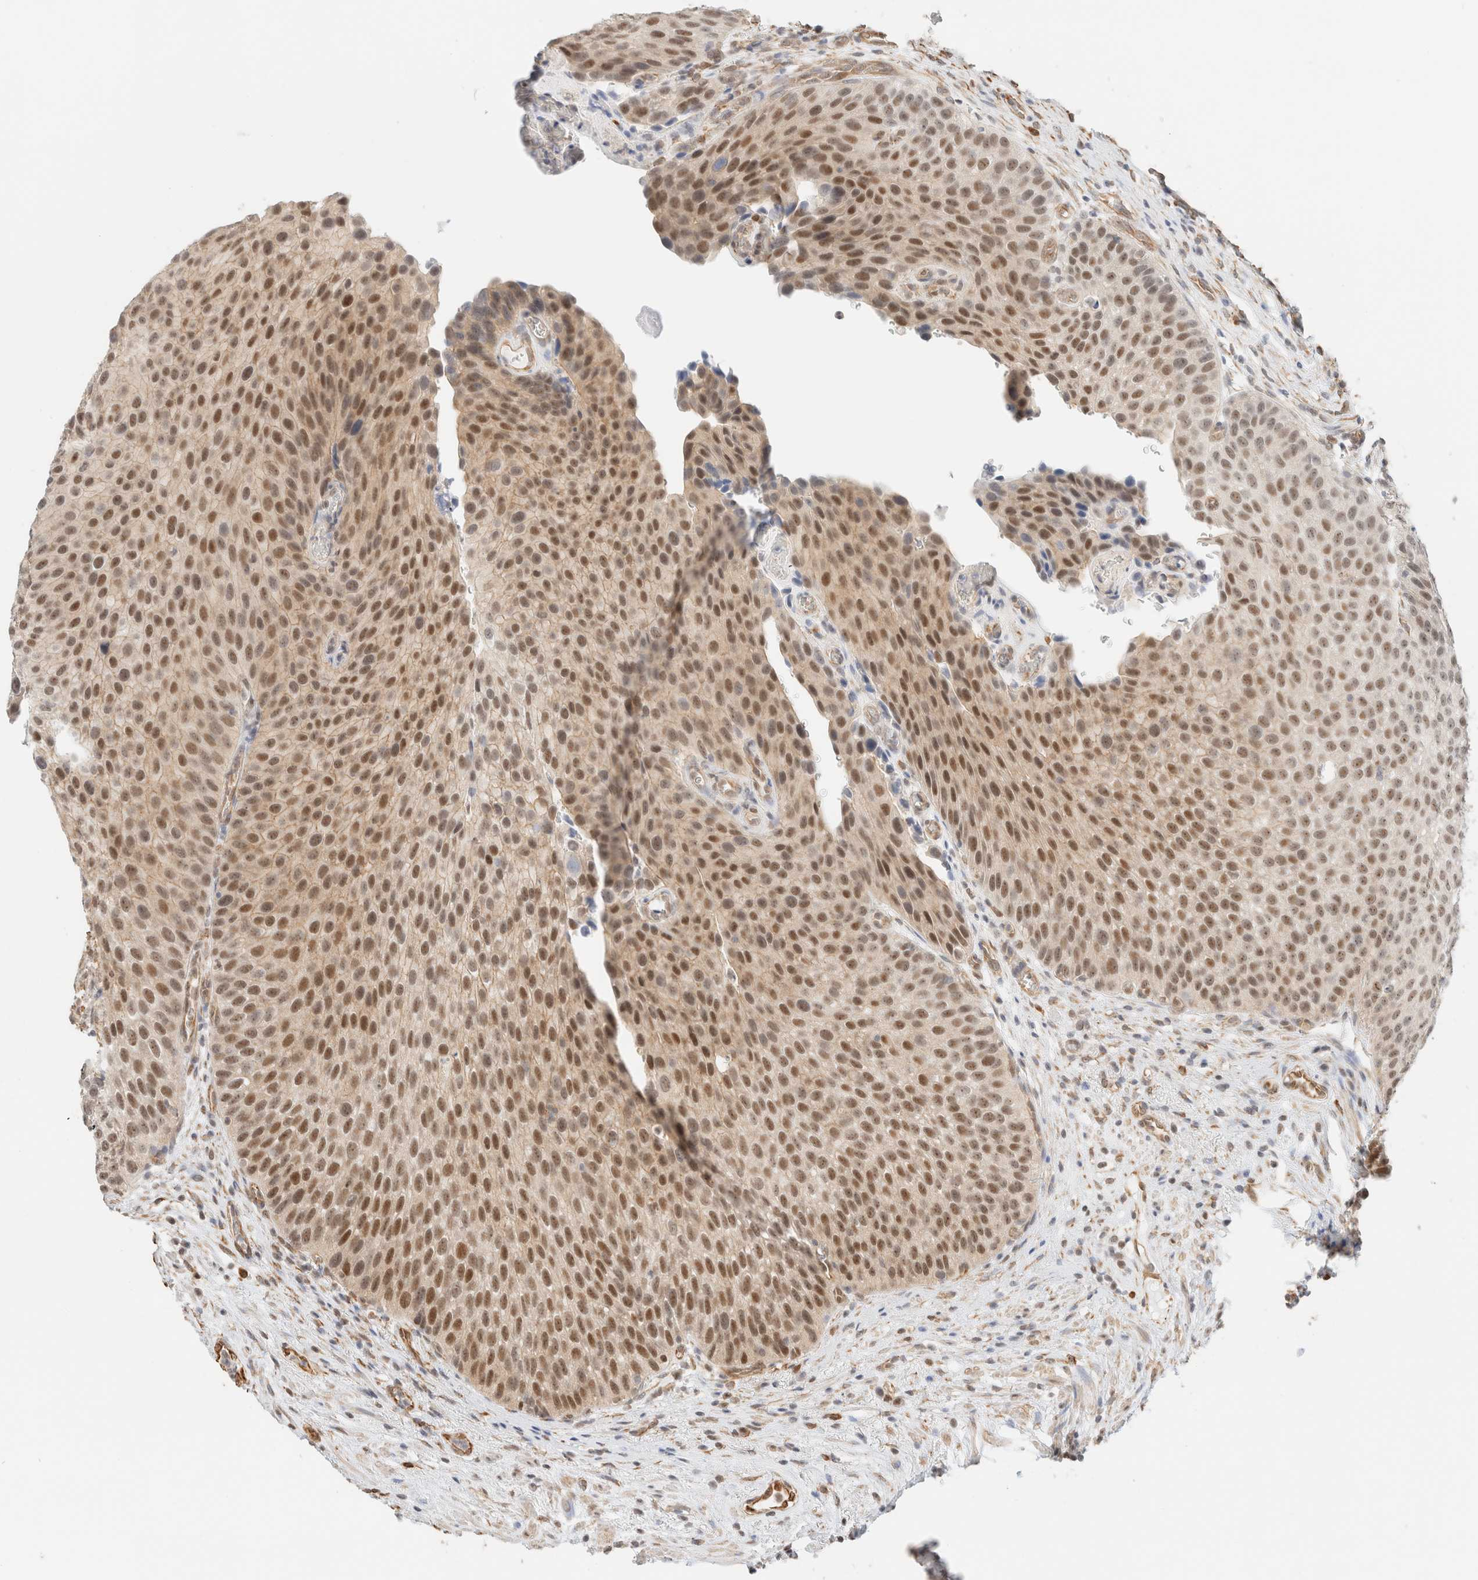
{"staining": {"intensity": "strong", "quantity": ">75%", "location": "cytoplasmic/membranous,nuclear"}, "tissue": "urothelial cancer", "cell_type": "Tumor cells", "image_type": "cancer", "snomed": [{"axis": "morphology", "description": "Normal tissue, NOS"}, {"axis": "morphology", "description": "Urothelial carcinoma, Low grade"}, {"axis": "topography", "description": "Urinary bladder"}, {"axis": "topography", "description": "Prostate"}], "caption": "Approximately >75% of tumor cells in urothelial cancer exhibit strong cytoplasmic/membranous and nuclear protein staining as visualized by brown immunohistochemical staining.", "gene": "ARID5A", "patient": {"sex": "male", "age": 60}}